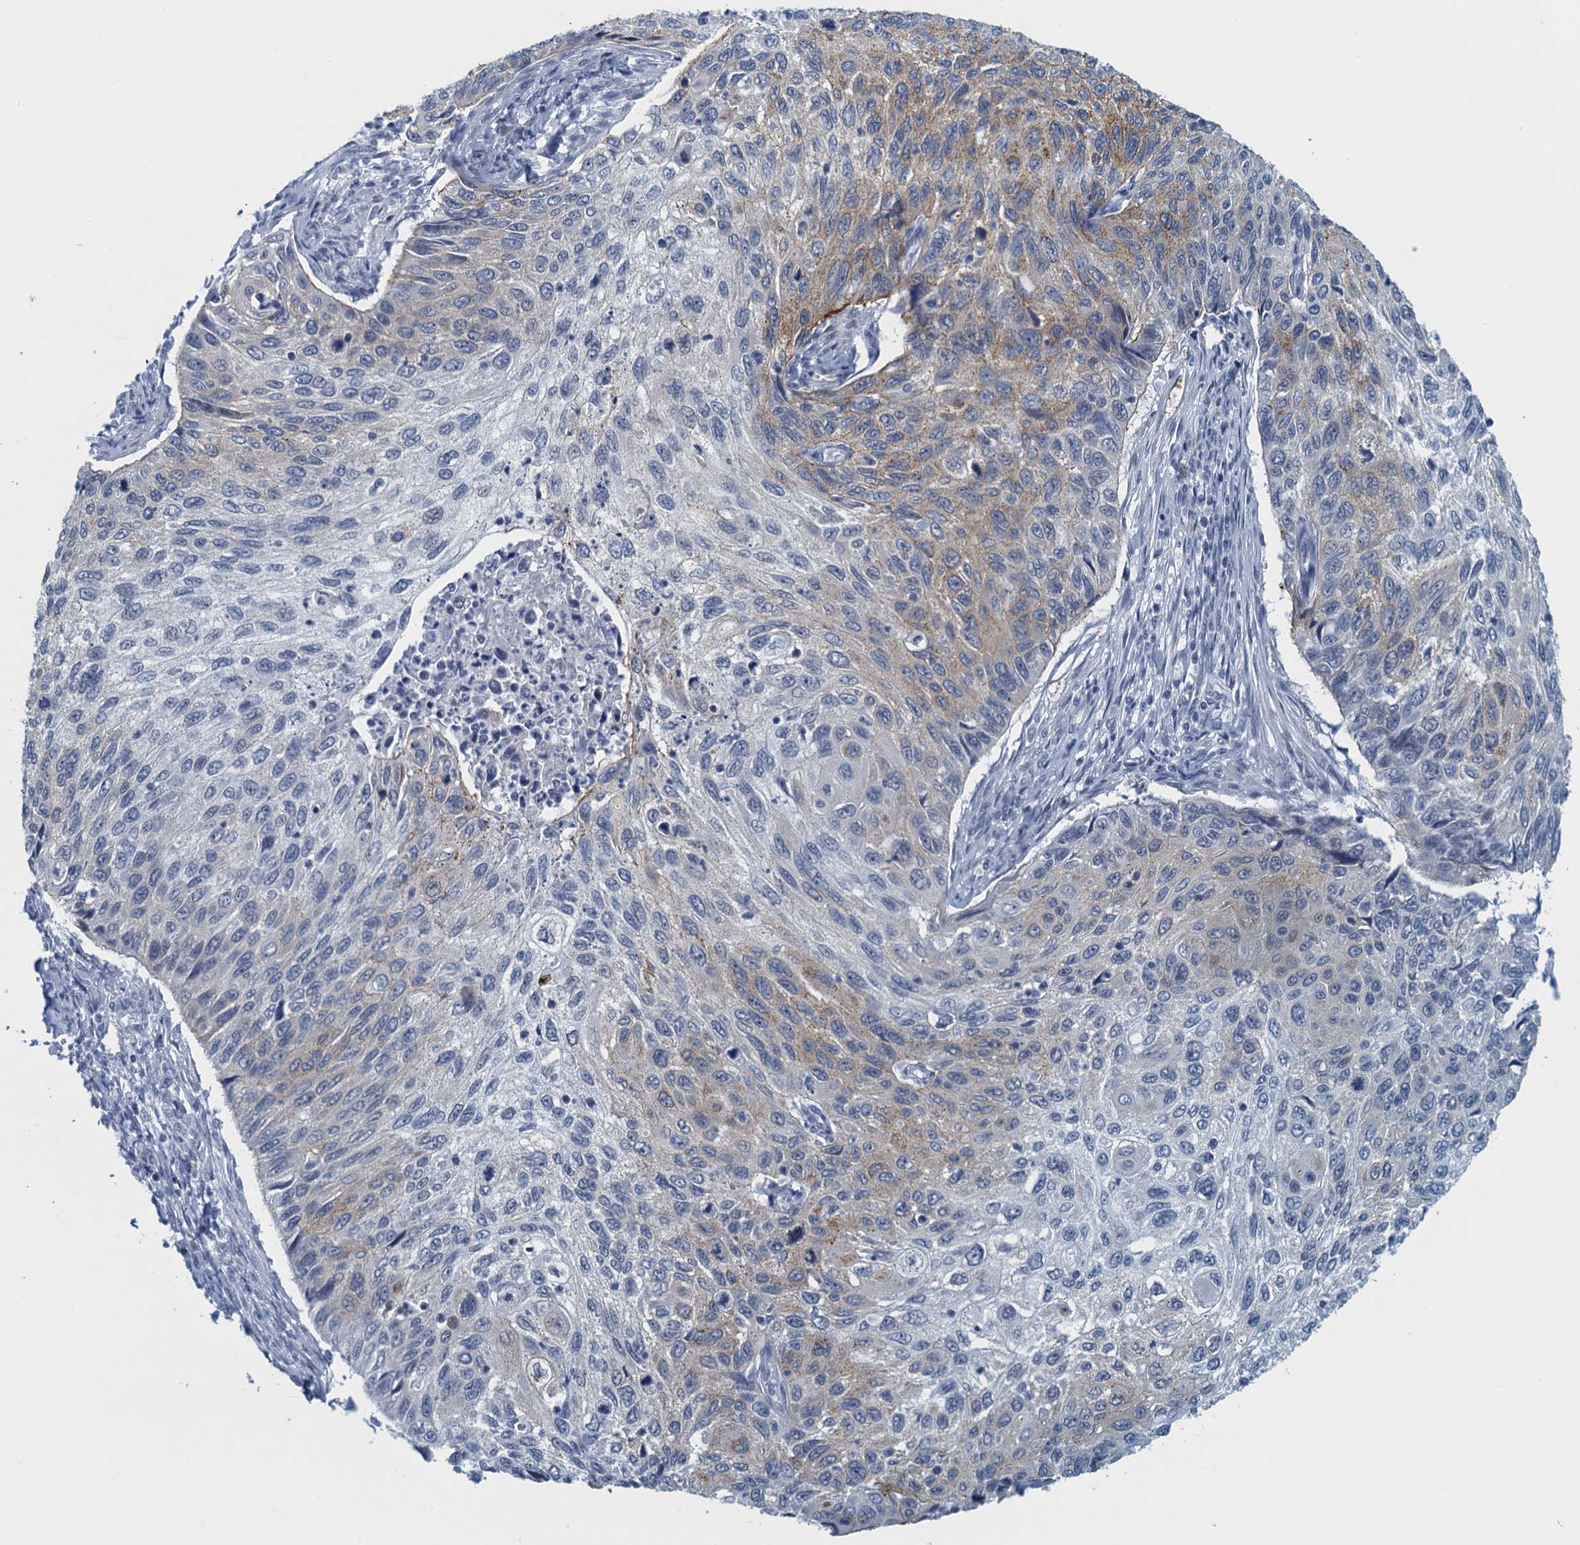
{"staining": {"intensity": "weak", "quantity": "<25%", "location": "cytoplasmic/membranous"}, "tissue": "cervical cancer", "cell_type": "Tumor cells", "image_type": "cancer", "snomed": [{"axis": "morphology", "description": "Squamous cell carcinoma, NOS"}, {"axis": "topography", "description": "Cervix"}], "caption": "This is a photomicrograph of IHC staining of cervical cancer, which shows no expression in tumor cells. (DAB (3,3'-diaminobenzidine) immunohistochemistry (IHC) visualized using brightfield microscopy, high magnification).", "gene": "ENSG00000131152", "patient": {"sex": "female", "age": 70}}